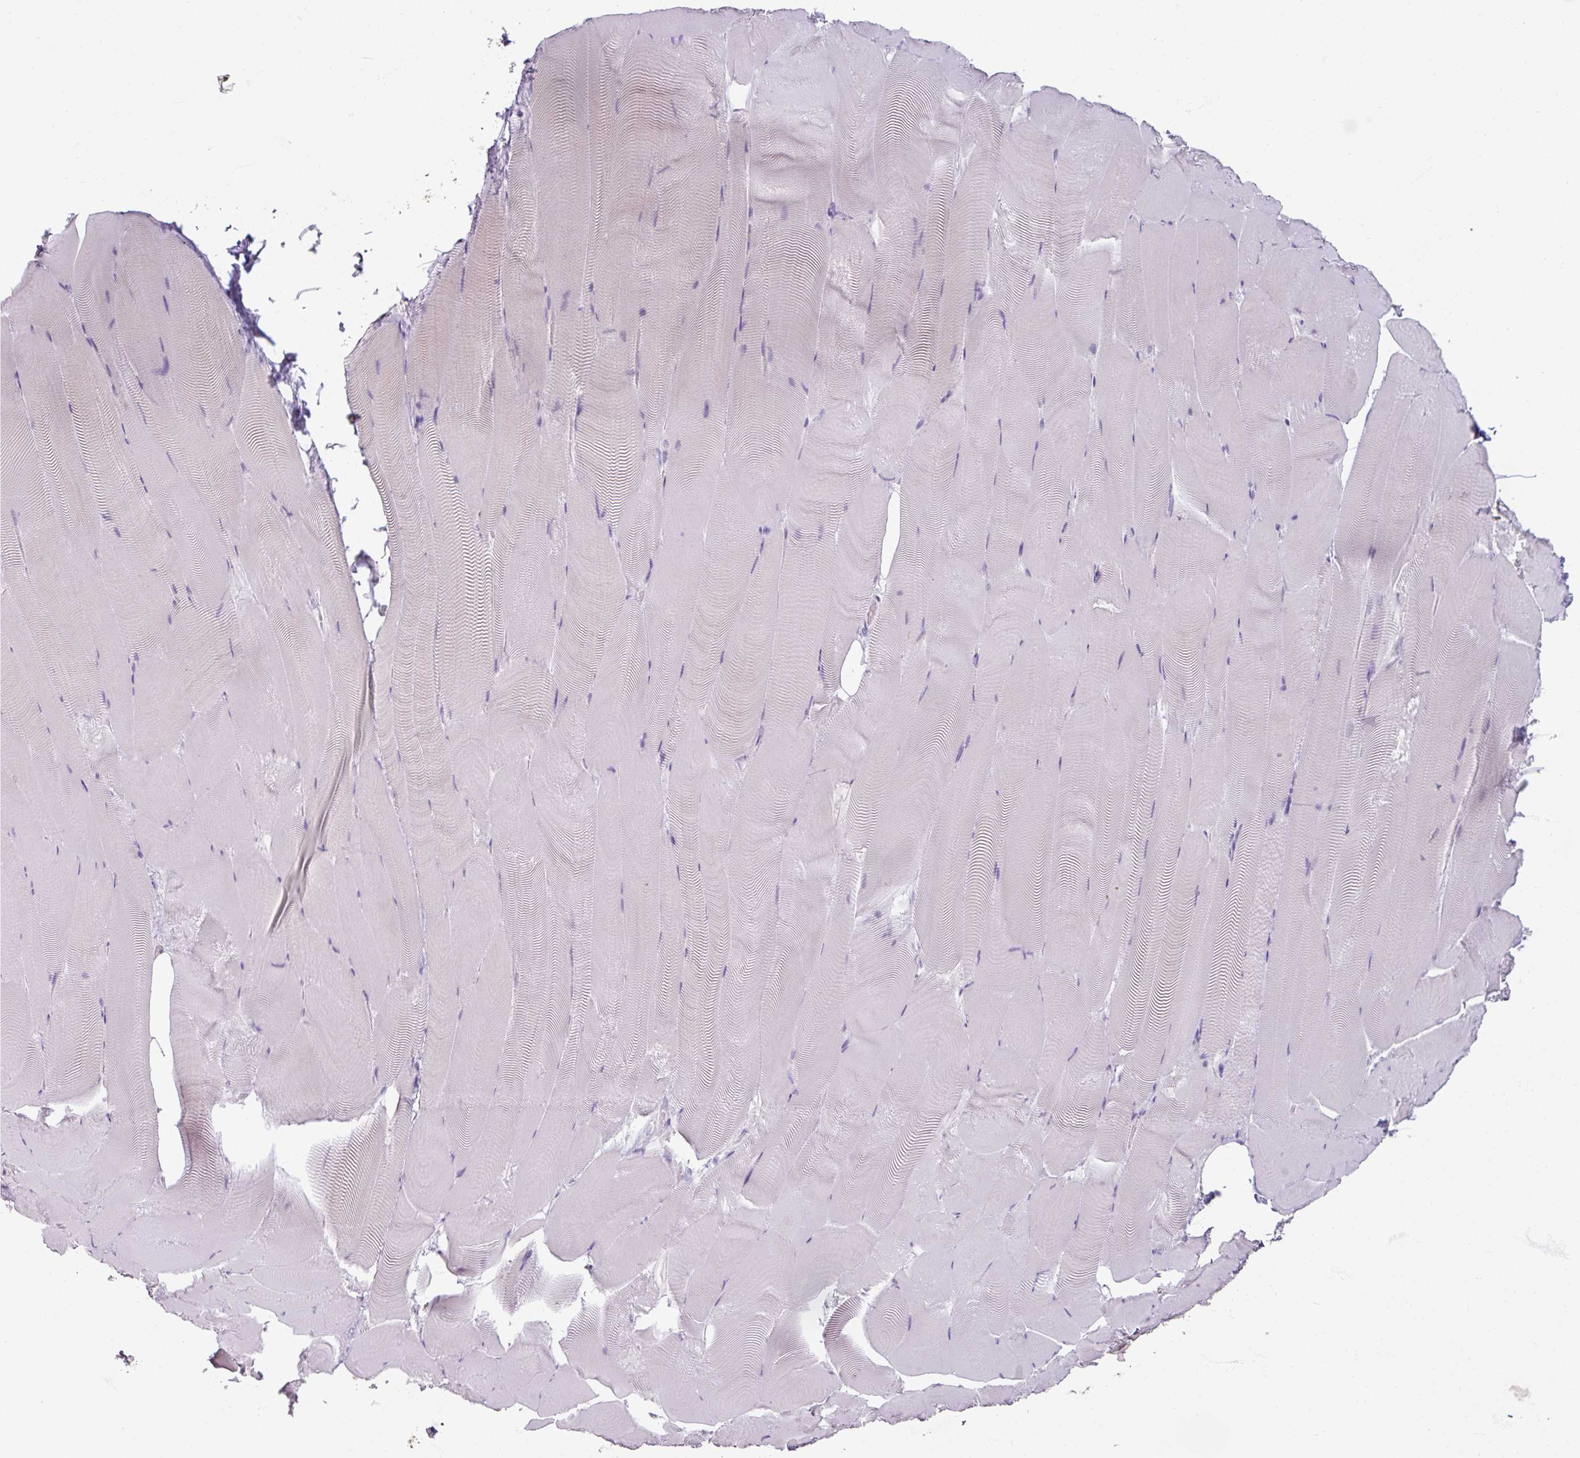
{"staining": {"intensity": "negative", "quantity": "none", "location": "none"}, "tissue": "skeletal muscle", "cell_type": "Myocytes", "image_type": "normal", "snomed": [{"axis": "morphology", "description": "Normal tissue, NOS"}, {"axis": "topography", "description": "Skeletal muscle"}], "caption": "Protein analysis of benign skeletal muscle demonstrates no significant staining in myocytes. (DAB (3,3'-diaminobenzidine) immunohistochemistry (IHC) visualized using brightfield microscopy, high magnification).", "gene": "SLC27A5", "patient": {"sex": "female", "age": 64}}